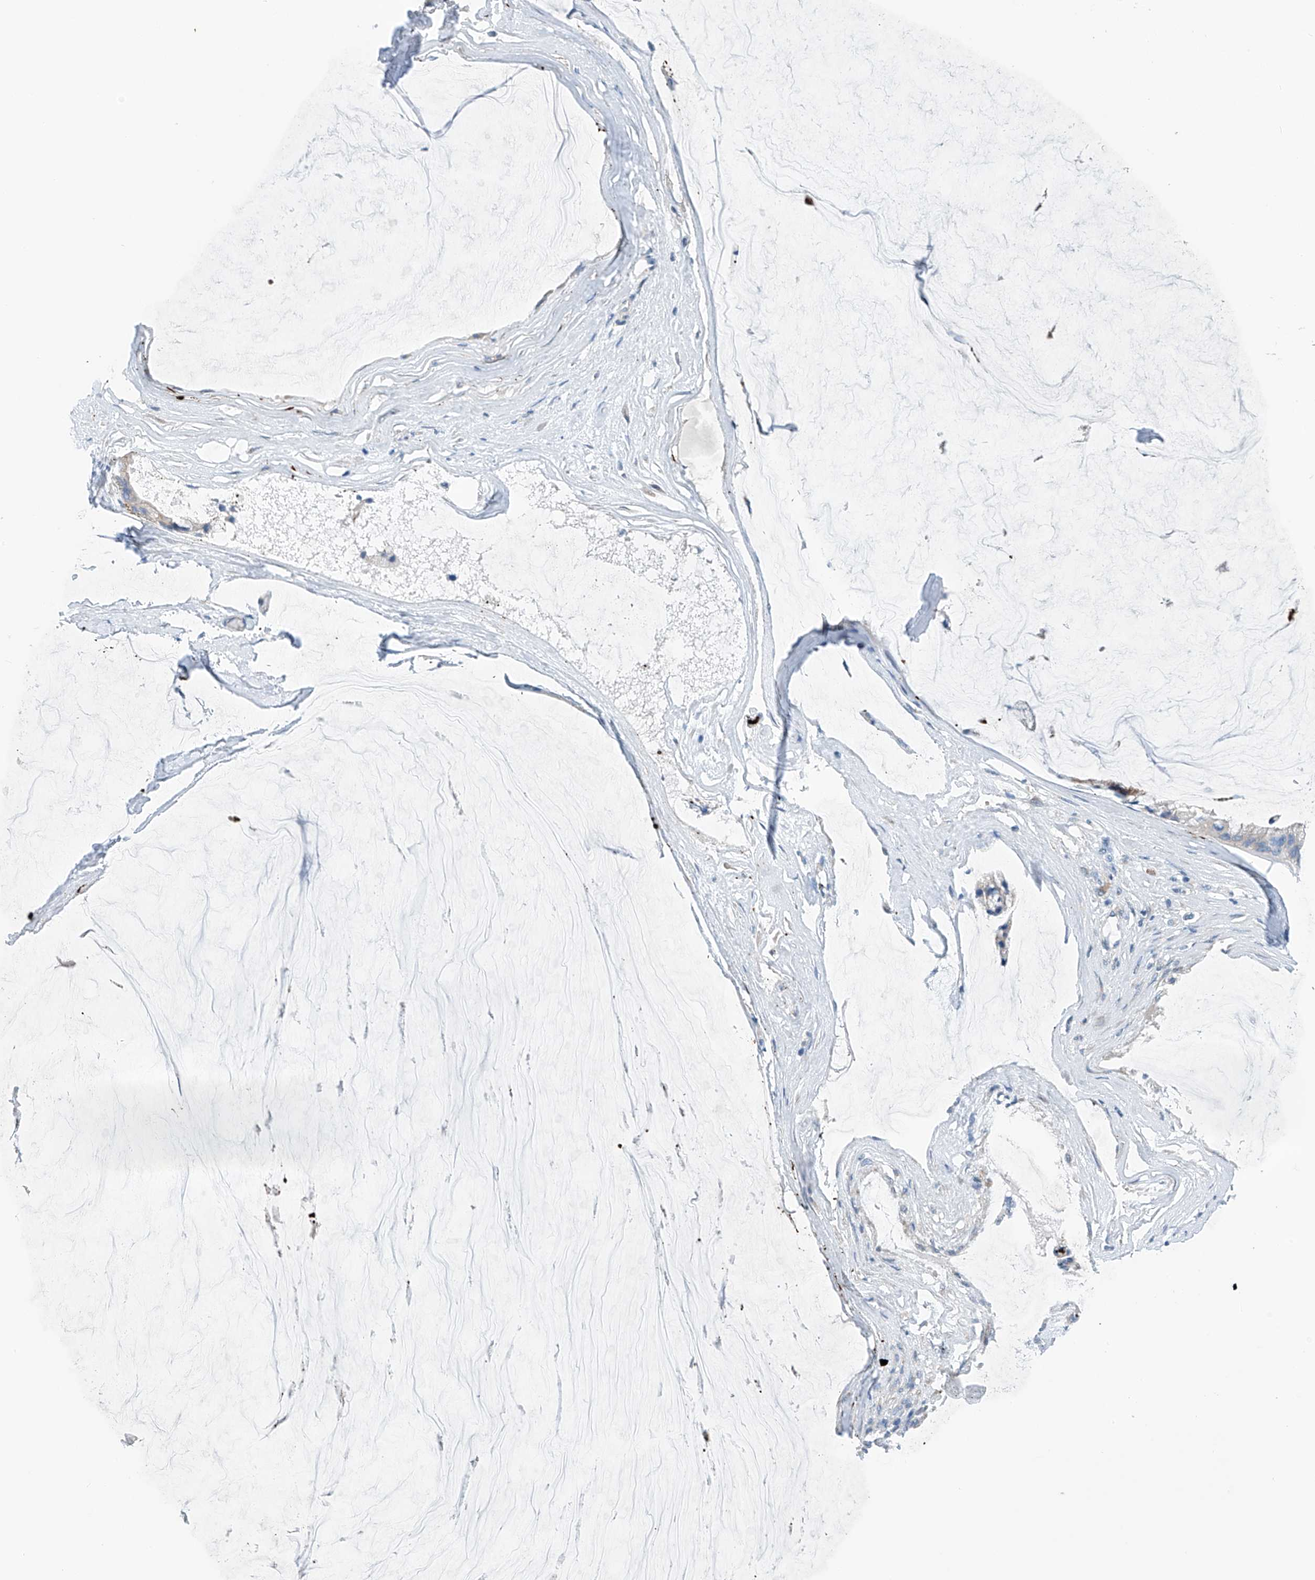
{"staining": {"intensity": "negative", "quantity": "none", "location": "none"}, "tissue": "ovarian cancer", "cell_type": "Tumor cells", "image_type": "cancer", "snomed": [{"axis": "morphology", "description": "Cystadenocarcinoma, mucinous, NOS"}, {"axis": "topography", "description": "Ovary"}], "caption": "Tumor cells are negative for brown protein staining in mucinous cystadenocarcinoma (ovarian).", "gene": "CEP85L", "patient": {"sex": "female", "age": 39}}